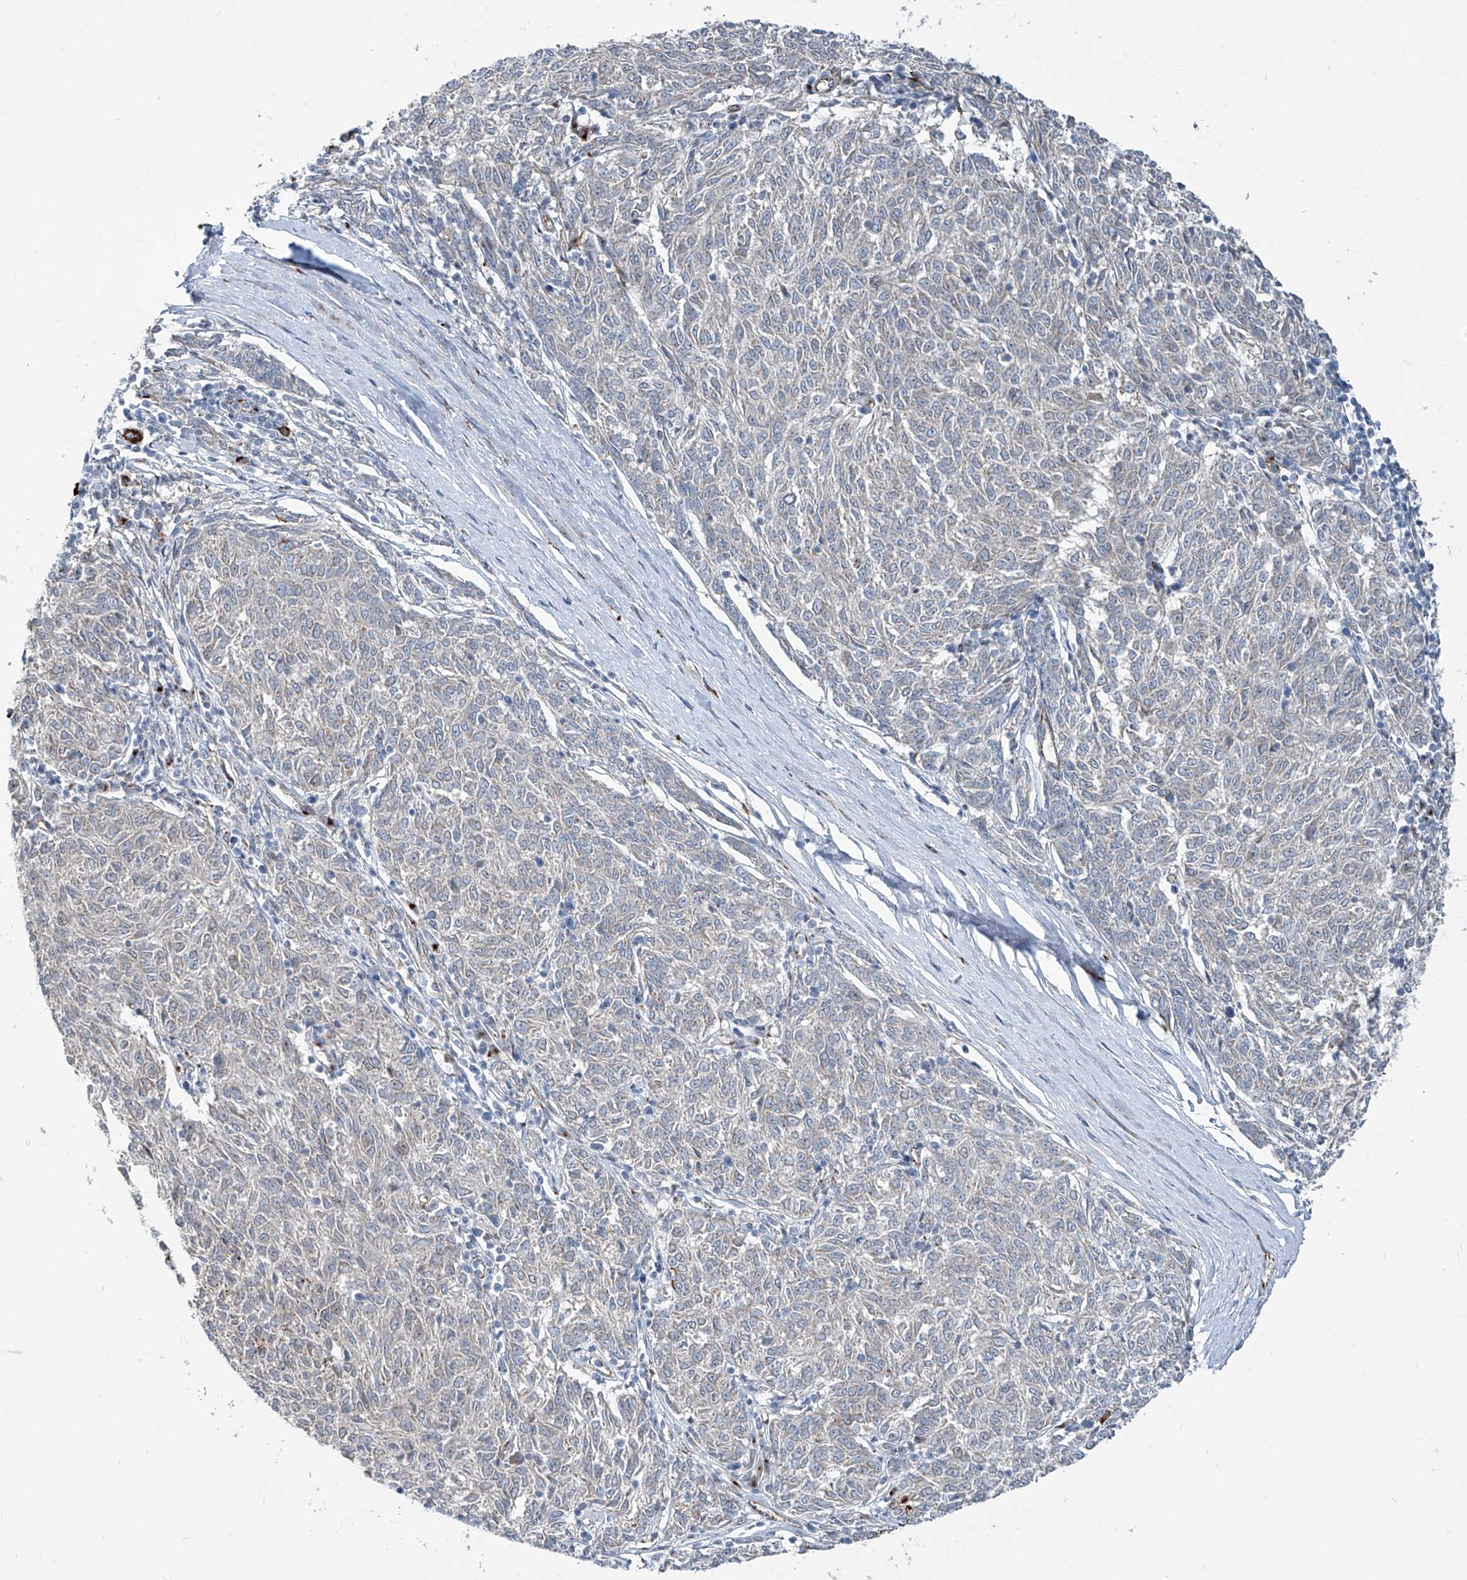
{"staining": {"intensity": "negative", "quantity": "none", "location": "none"}, "tissue": "melanoma", "cell_type": "Tumor cells", "image_type": "cancer", "snomed": [{"axis": "morphology", "description": "Malignant melanoma, NOS"}, {"axis": "topography", "description": "Skin"}], "caption": "Melanoma was stained to show a protein in brown. There is no significant staining in tumor cells.", "gene": "CDH5", "patient": {"sex": "female", "age": 72}}